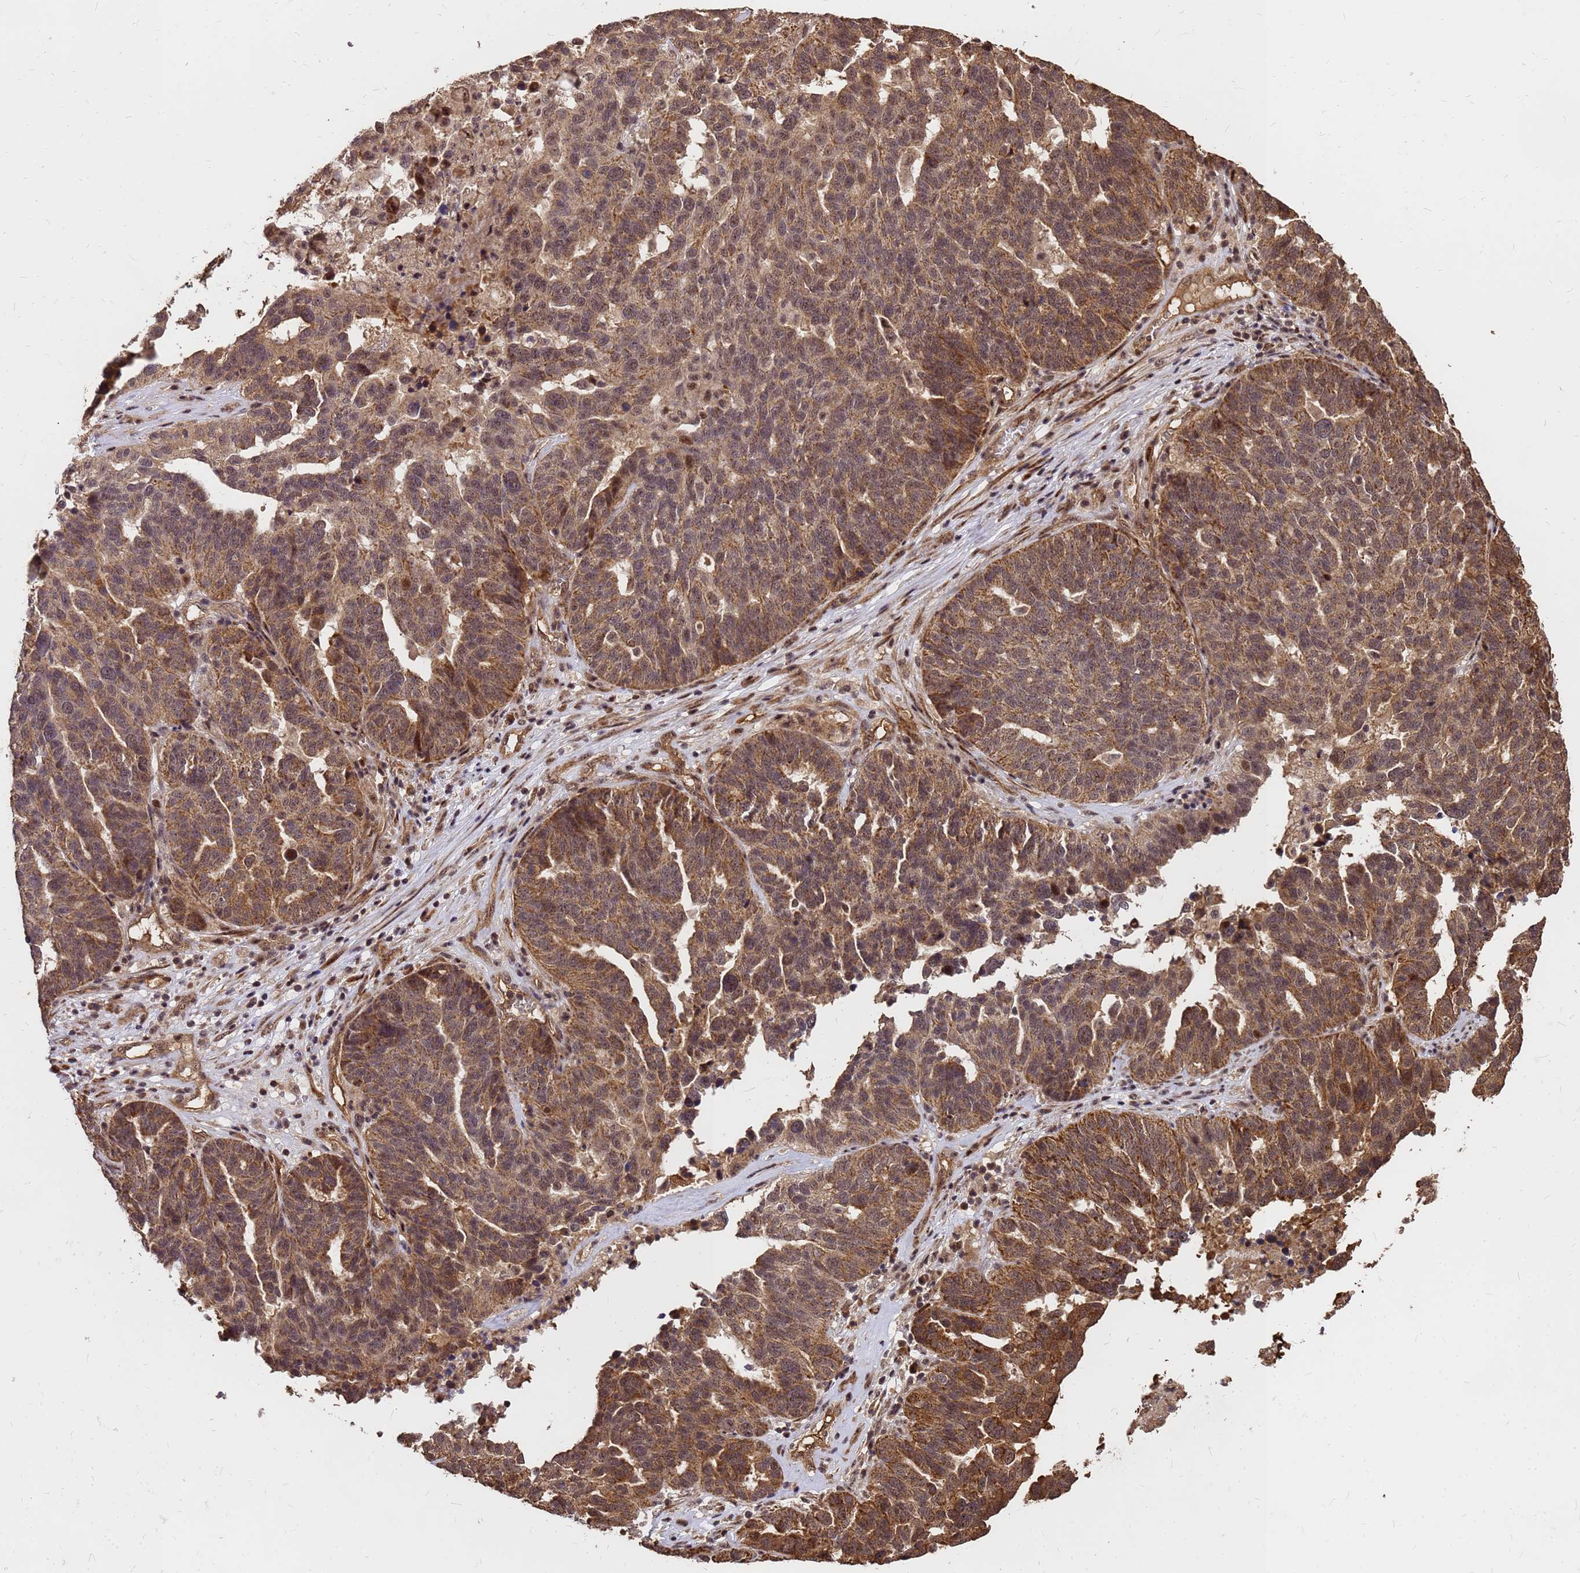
{"staining": {"intensity": "moderate", "quantity": ">75%", "location": "cytoplasmic/membranous,nuclear"}, "tissue": "ovarian cancer", "cell_type": "Tumor cells", "image_type": "cancer", "snomed": [{"axis": "morphology", "description": "Cystadenocarcinoma, serous, NOS"}, {"axis": "topography", "description": "Ovary"}], "caption": "About >75% of tumor cells in human ovarian cancer demonstrate moderate cytoplasmic/membranous and nuclear protein expression as visualized by brown immunohistochemical staining.", "gene": "GPATCH8", "patient": {"sex": "female", "age": 59}}